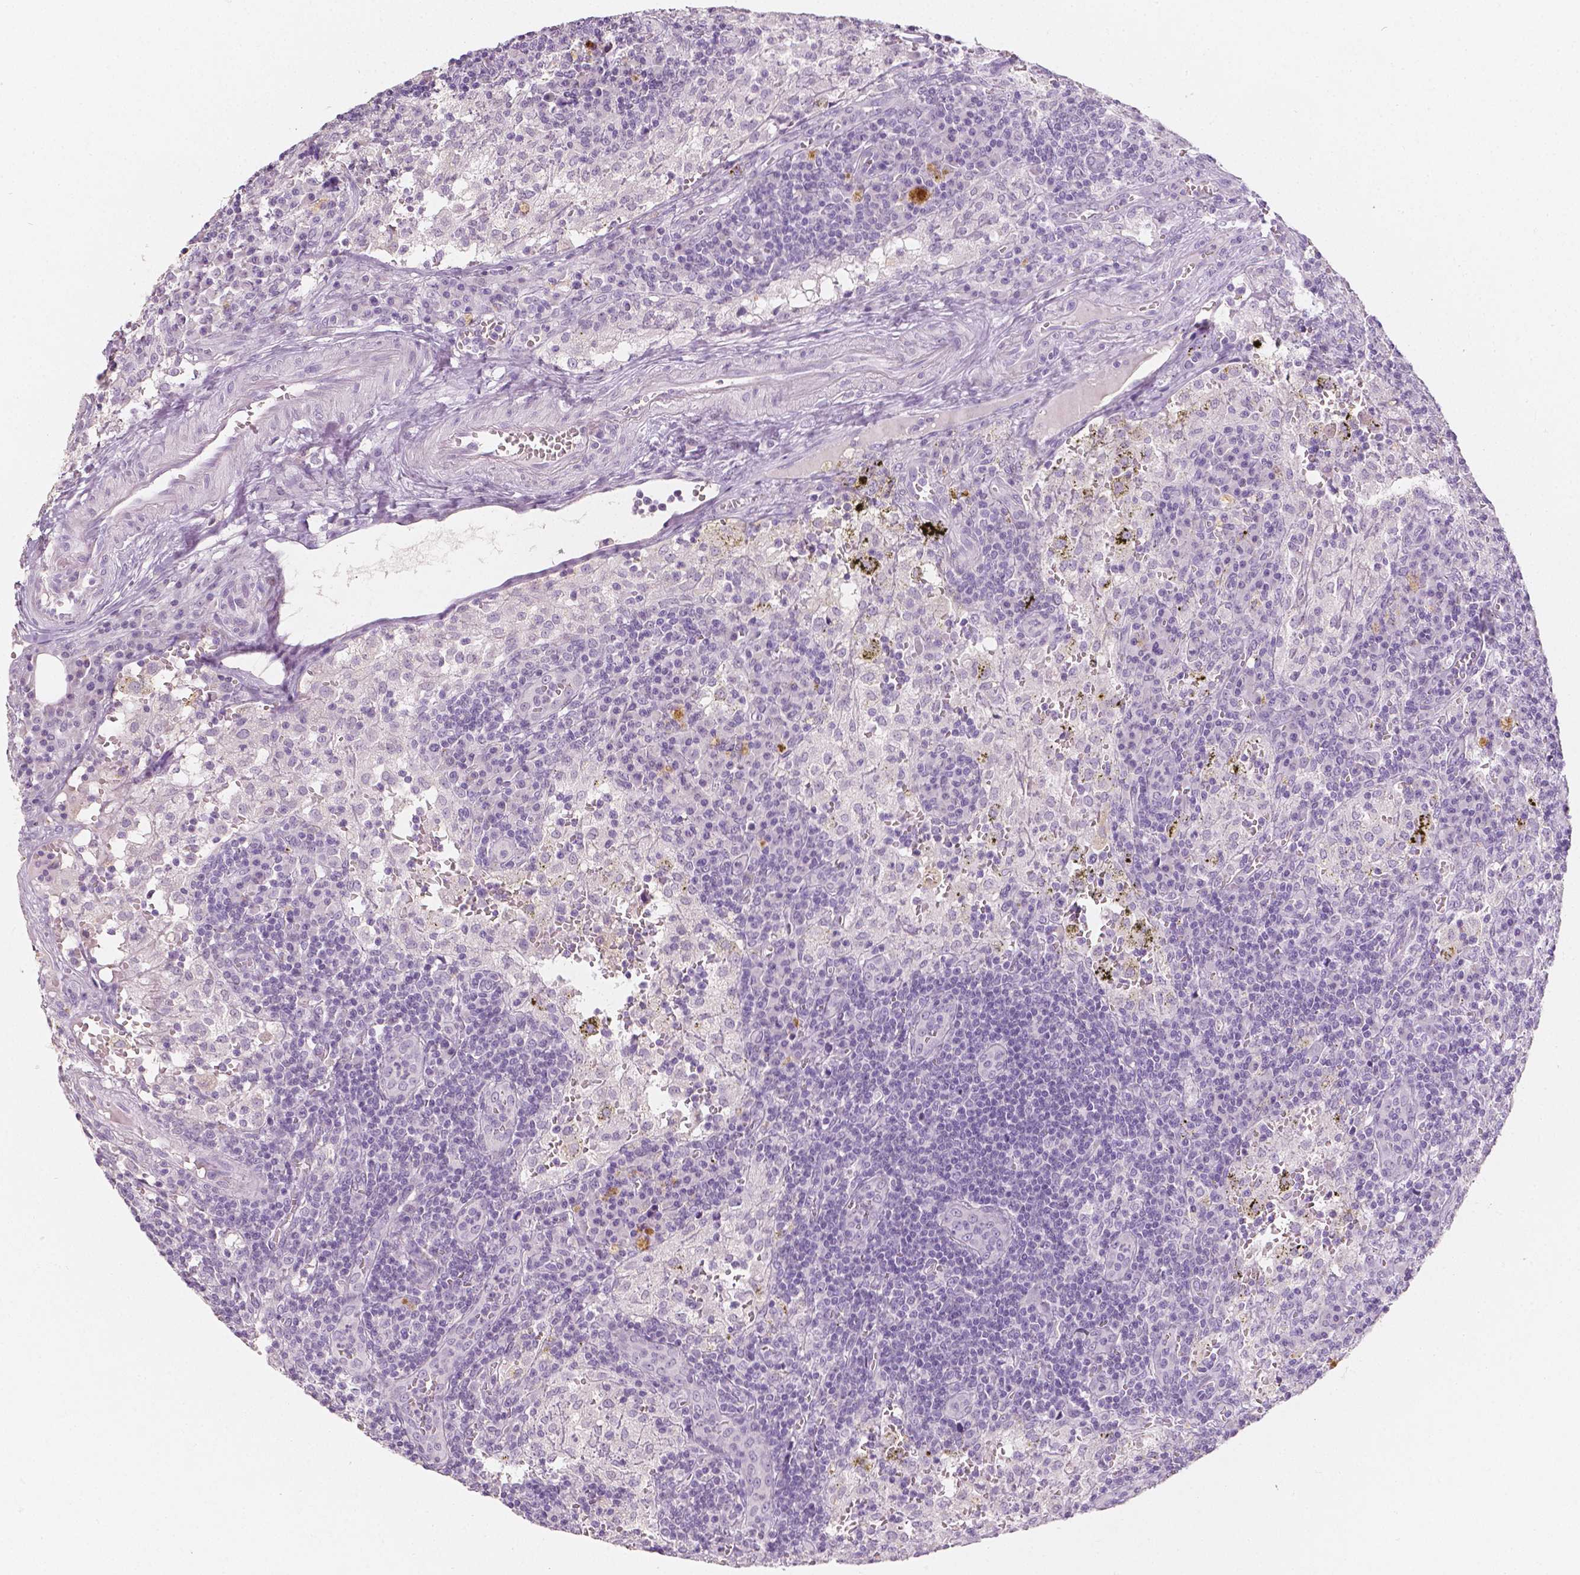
{"staining": {"intensity": "negative", "quantity": "none", "location": "none"}, "tissue": "lymph node", "cell_type": "Non-germinal center cells", "image_type": "normal", "snomed": [{"axis": "morphology", "description": "Normal tissue, NOS"}, {"axis": "topography", "description": "Lymph node"}], "caption": "An immunohistochemistry (IHC) photomicrograph of unremarkable lymph node is shown. There is no staining in non-germinal center cells of lymph node. The staining is performed using DAB brown chromogen with nuclei counter-stained in using hematoxylin.", "gene": "HNF1B", "patient": {"sex": "male", "age": 62}}